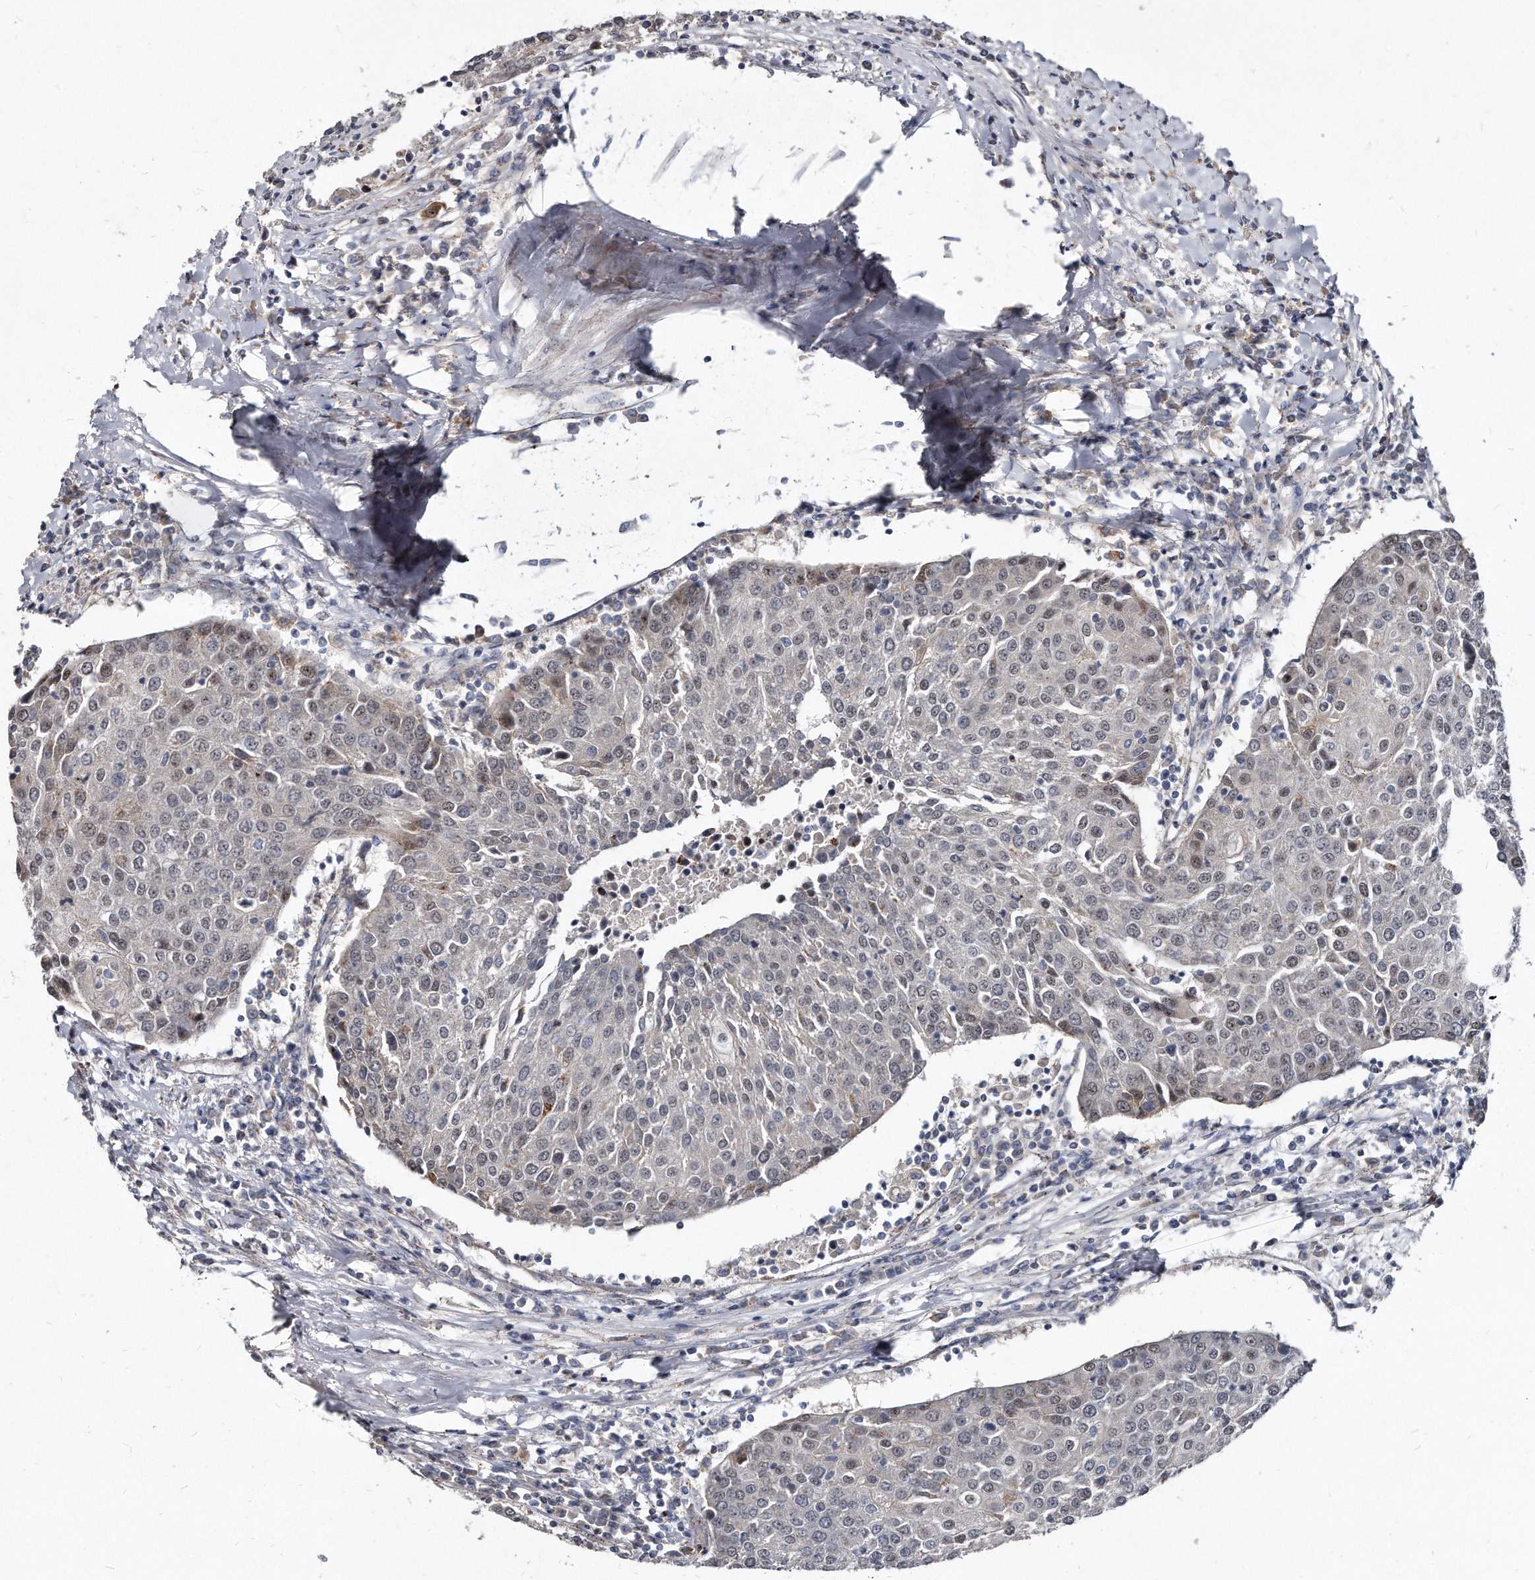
{"staining": {"intensity": "weak", "quantity": "<25%", "location": "cytoplasmic/membranous,nuclear"}, "tissue": "urothelial cancer", "cell_type": "Tumor cells", "image_type": "cancer", "snomed": [{"axis": "morphology", "description": "Urothelial carcinoma, High grade"}, {"axis": "topography", "description": "Urinary bladder"}], "caption": "Immunohistochemical staining of urothelial cancer reveals no significant expression in tumor cells.", "gene": "KLHDC3", "patient": {"sex": "female", "age": 85}}